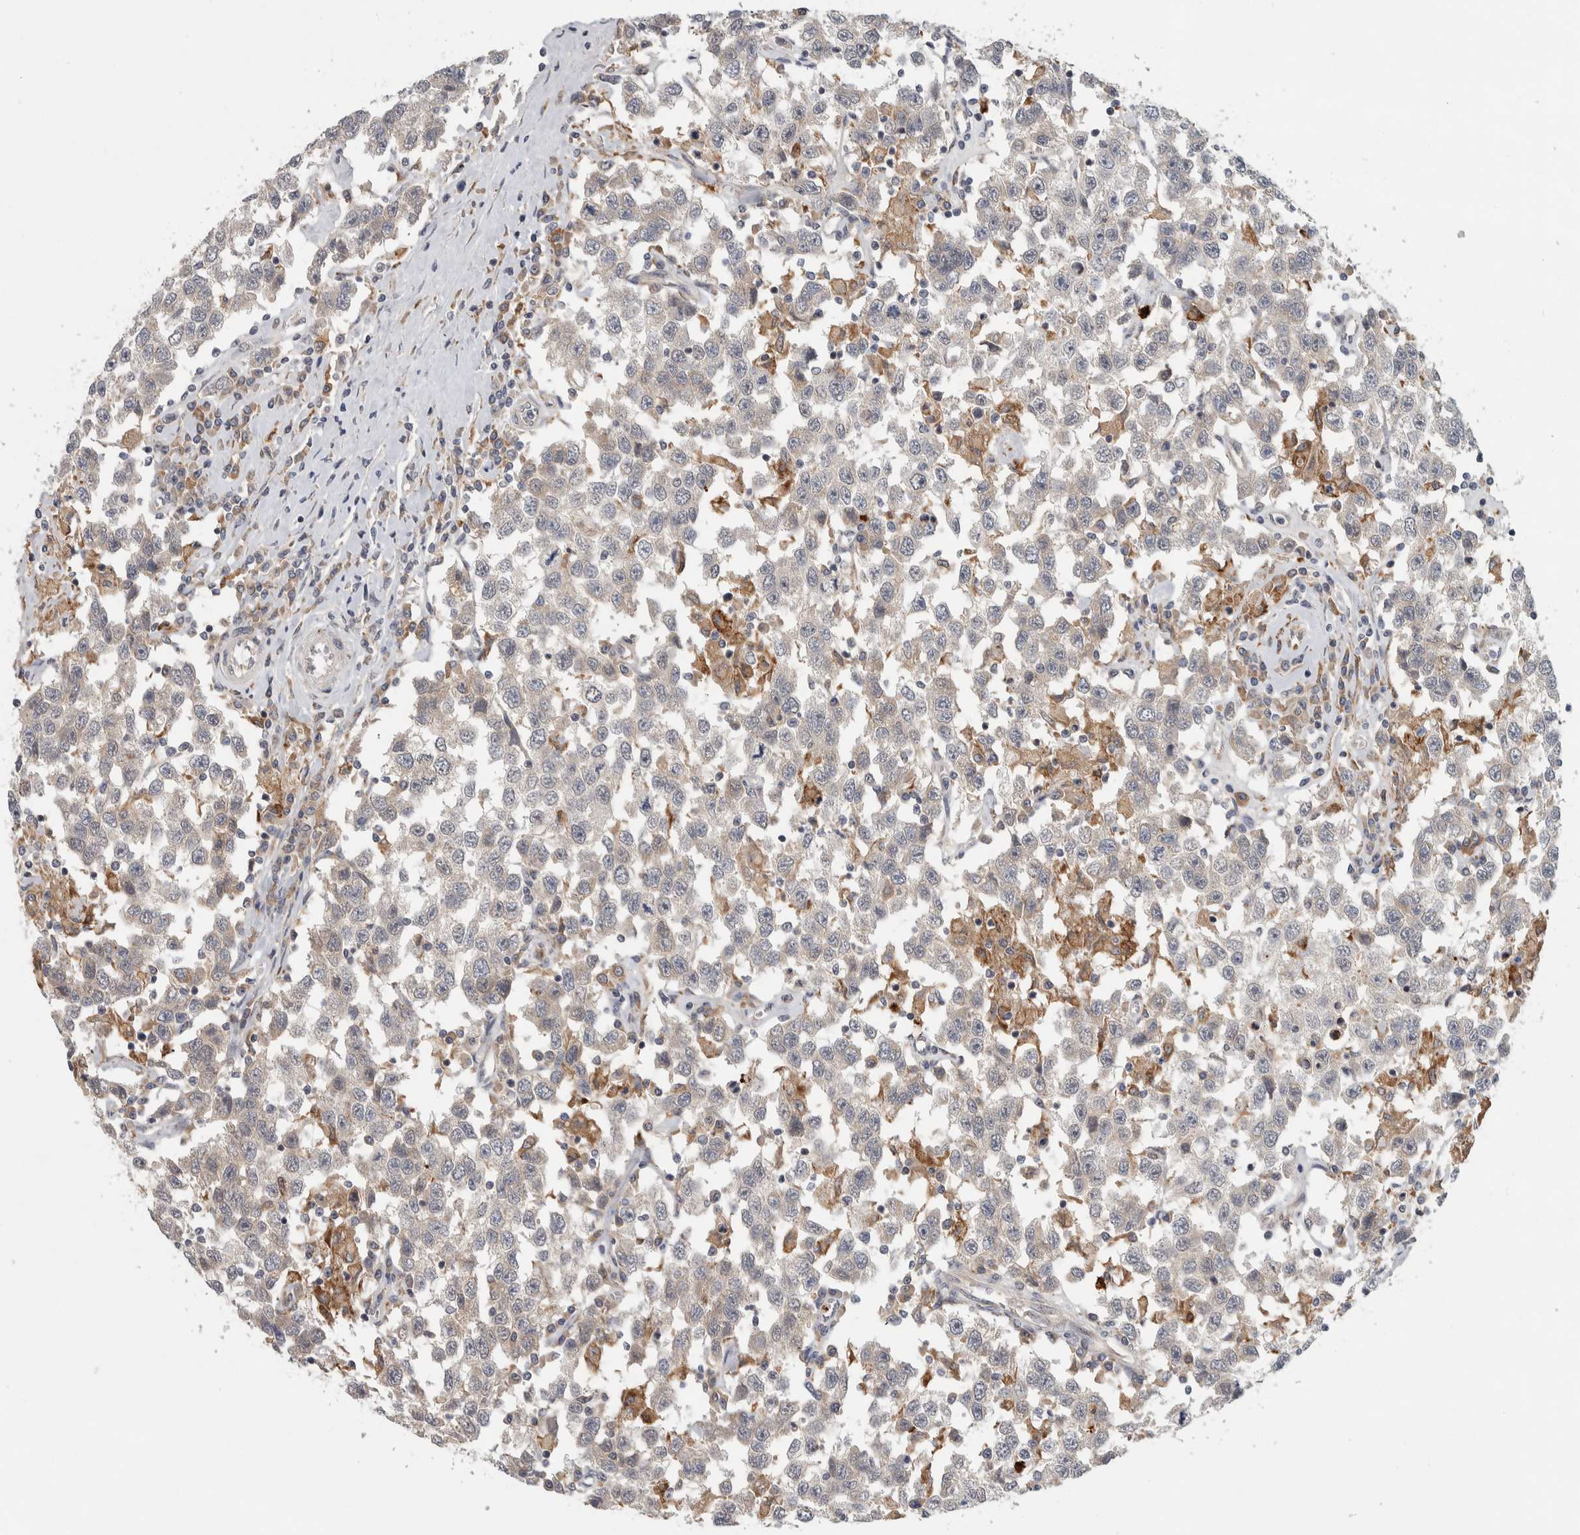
{"staining": {"intensity": "negative", "quantity": "none", "location": "none"}, "tissue": "testis cancer", "cell_type": "Tumor cells", "image_type": "cancer", "snomed": [{"axis": "morphology", "description": "Seminoma, NOS"}, {"axis": "topography", "description": "Testis"}], "caption": "A micrograph of human testis seminoma is negative for staining in tumor cells.", "gene": "ADPRM", "patient": {"sex": "male", "age": 41}}